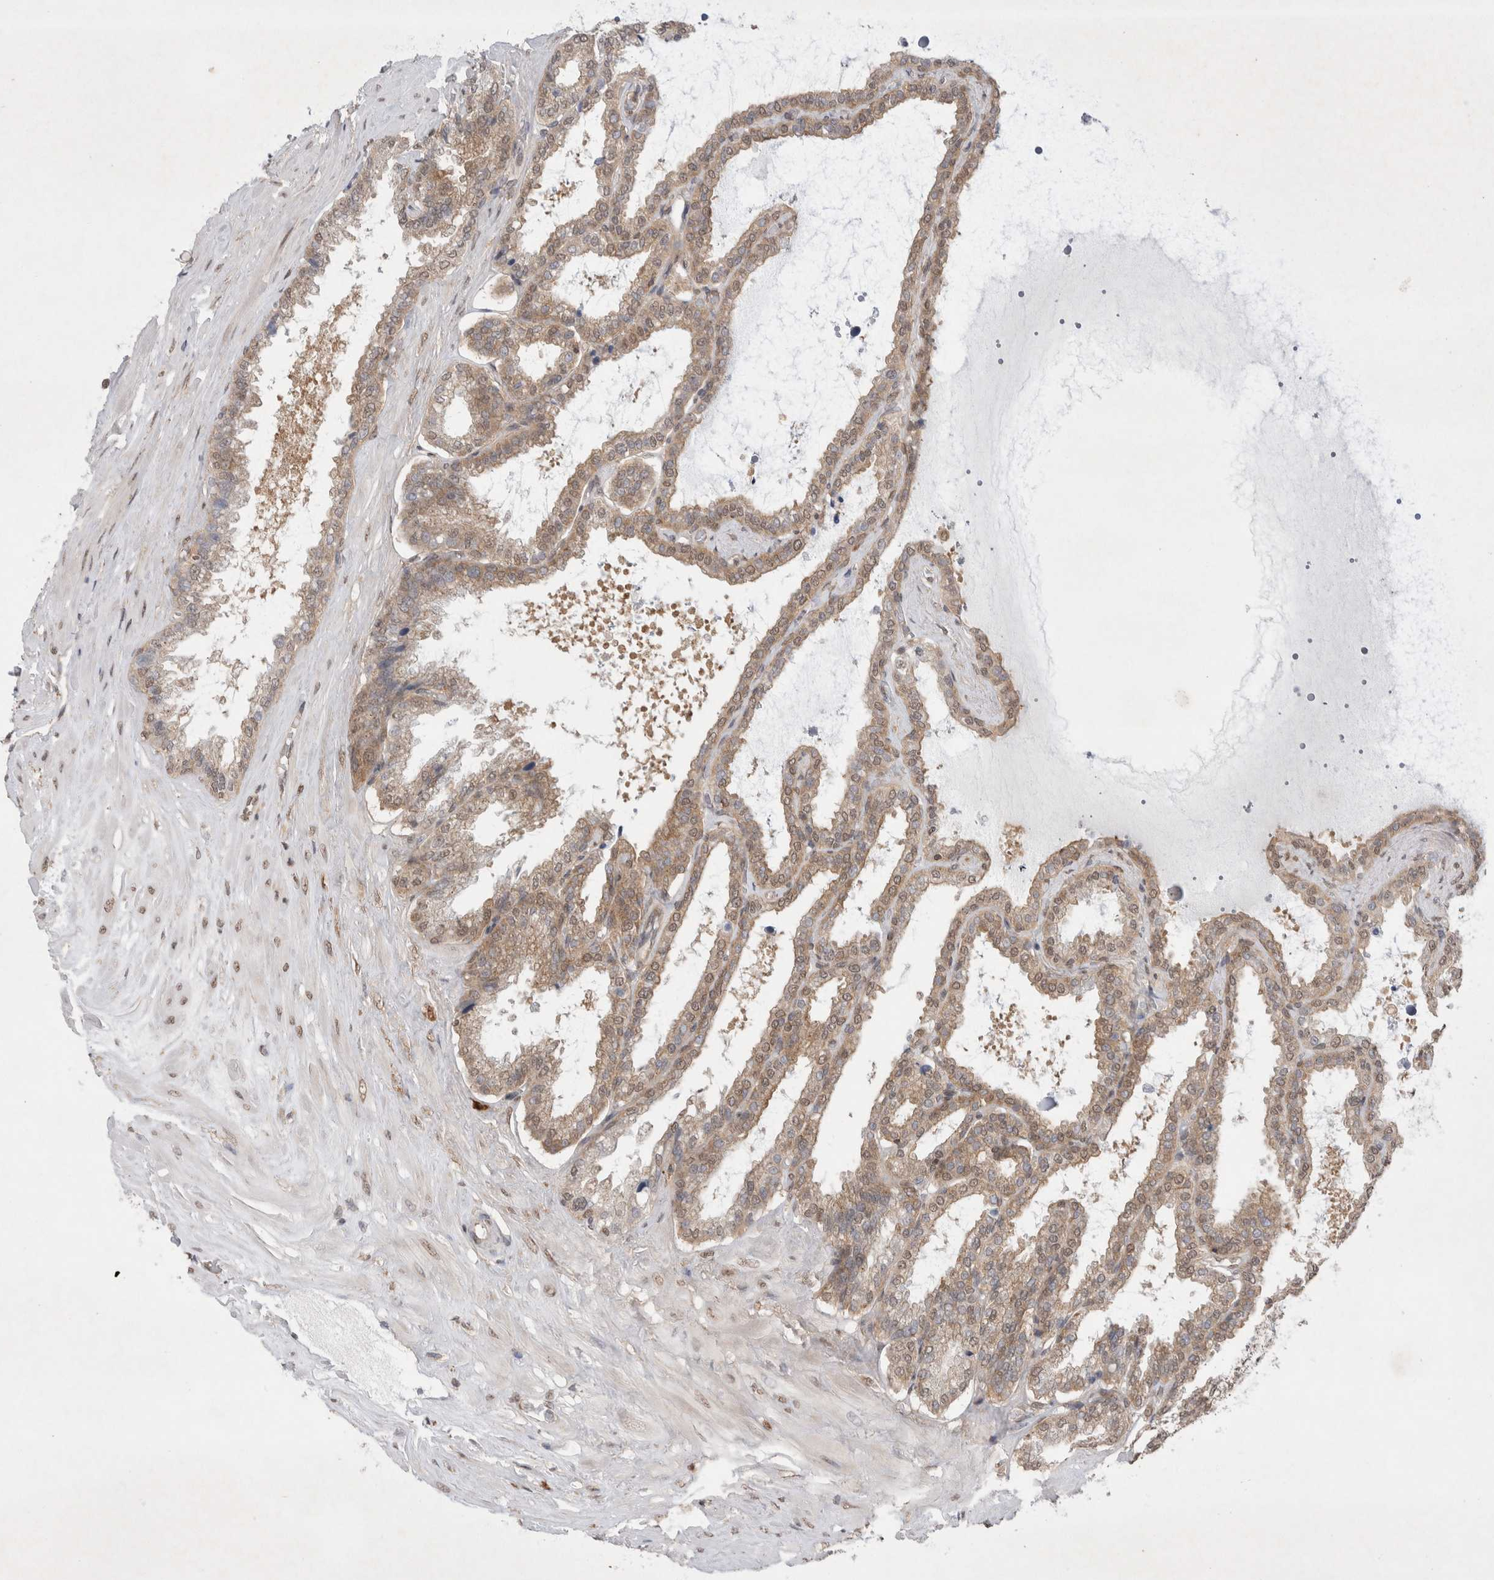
{"staining": {"intensity": "weak", "quantity": ">75%", "location": "cytoplasmic/membranous"}, "tissue": "seminal vesicle", "cell_type": "Glandular cells", "image_type": "normal", "snomed": [{"axis": "morphology", "description": "Normal tissue, NOS"}, {"axis": "topography", "description": "Seminal veicle"}], "caption": "Seminal vesicle stained for a protein (brown) exhibits weak cytoplasmic/membranous positive expression in about >75% of glandular cells.", "gene": "WIPF2", "patient": {"sex": "male", "age": 46}}